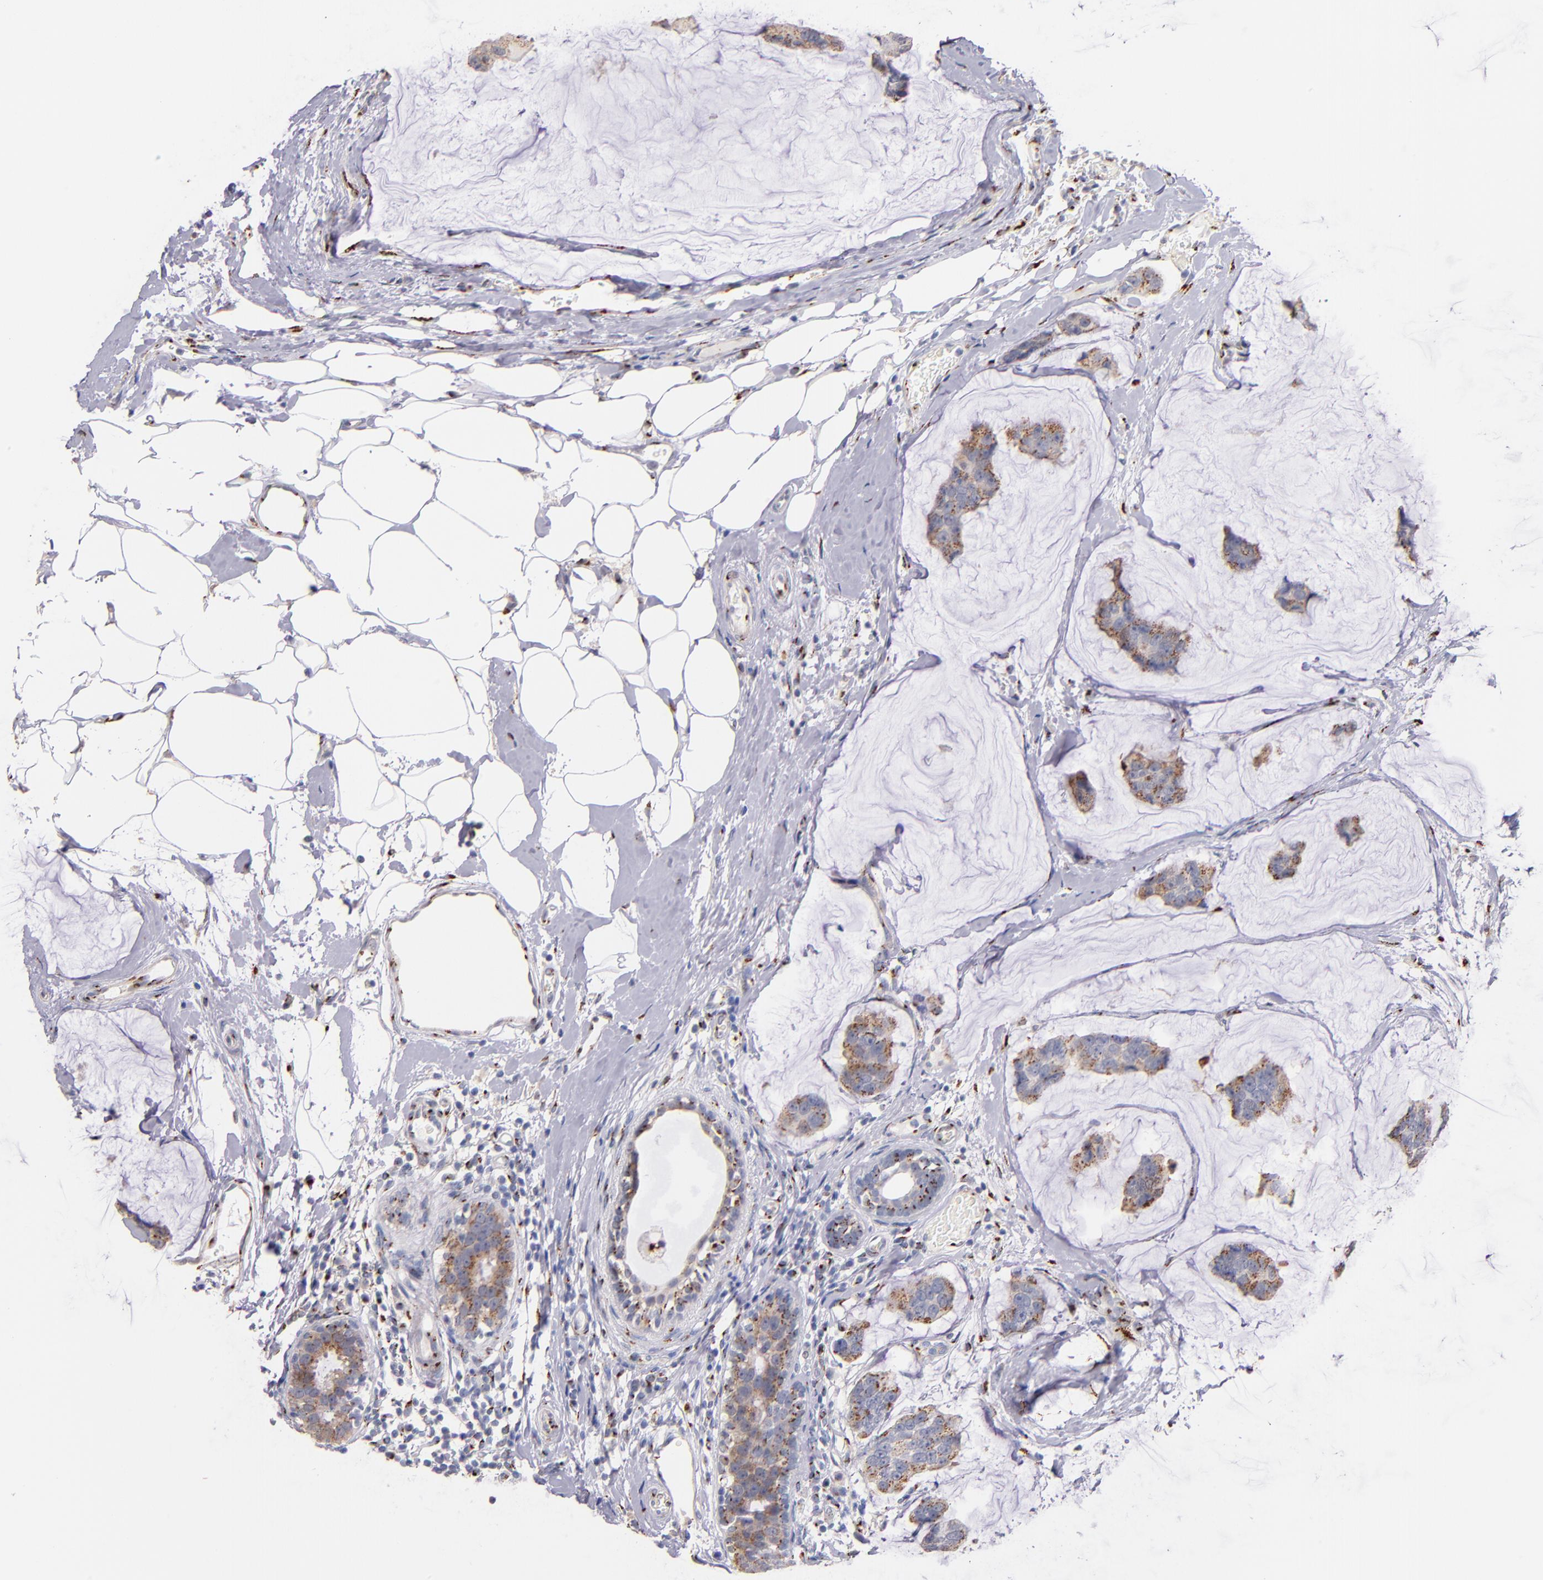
{"staining": {"intensity": "moderate", "quantity": ">75%", "location": "cytoplasmic/membranous"}, "tissue": "breast cancer", "cell_type": "Tumor cells", "image_type": "cancer", "snomed": [{"axis": "morphology", "description": "Normal tissue, NOS"}, {"axis": "morphology", "description": "Duct carcinoma"}, {"axis": "topography", "description": "Breast"}], "caption": "Moderate cytoplasmic/membranous protein positivity is identified in about >75% of tumor cells in breast cancer.", "gene": "GOLIM4", "patient": {"sex": "female", "age": 50}}